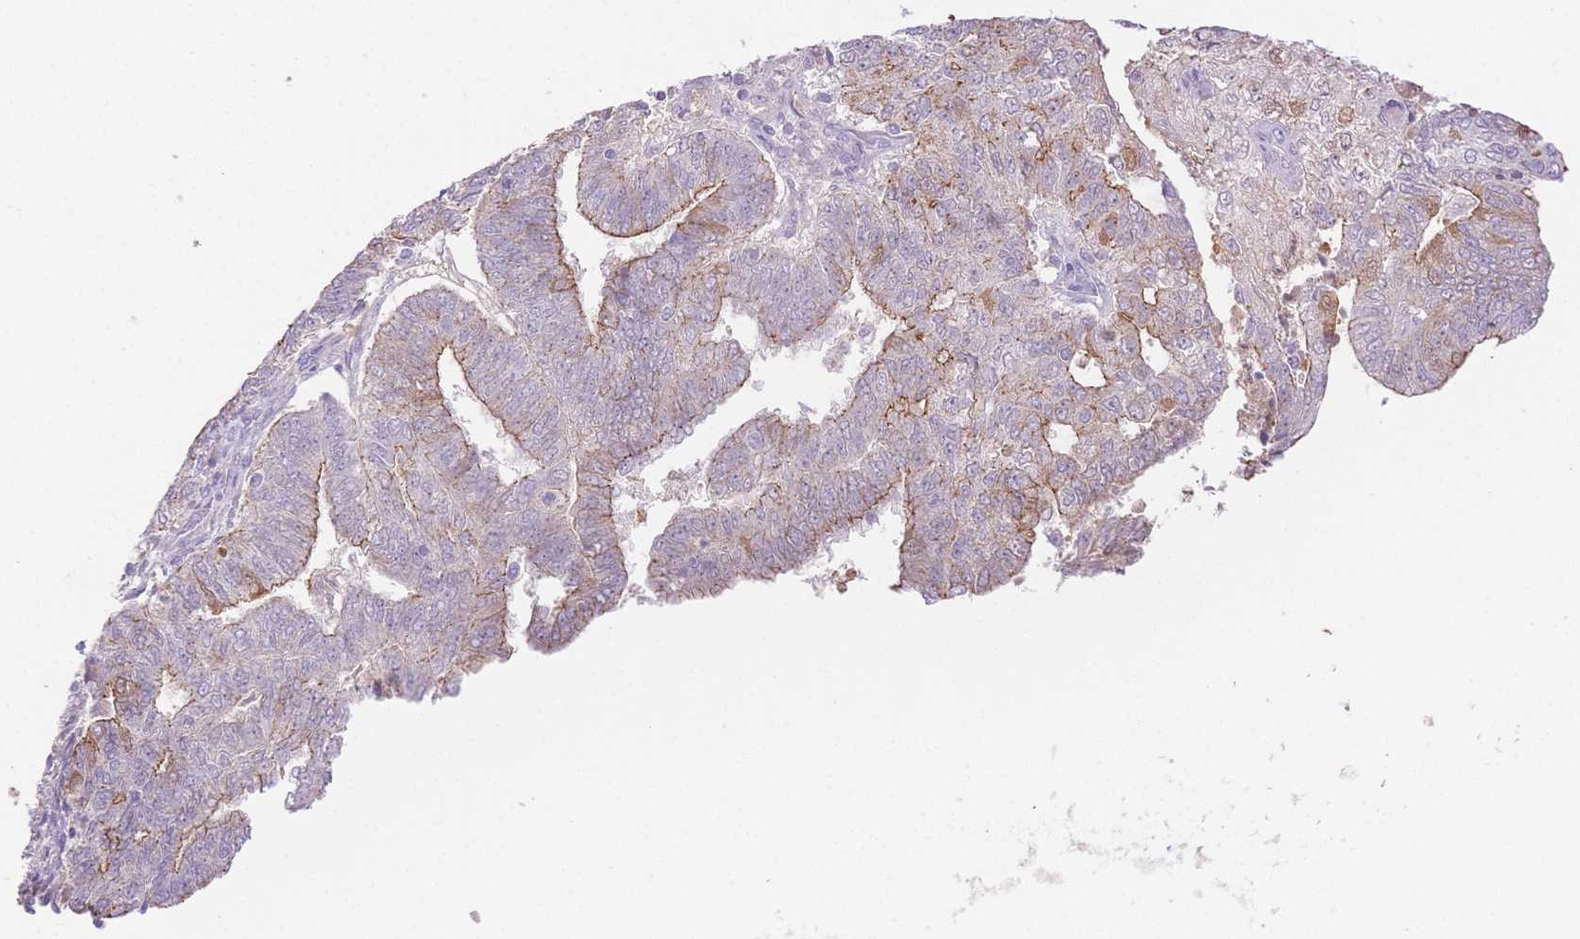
{"staining": {"intensity": "moderate", "quantity": "<25%", "location": "cytoplasmic/membranous"}, "tissue": "endometrial cancer", "cell_type": "Tumor cells", "image_type": "cancer", "snomed": [{"axis": "morphology", "description": "Adenocarcinoma, NOS"}, {"axis": "topography", "description": "Endometrium"}], "caption": "Tumor cells demonstrate low levels of moderate cytoplasmic/membranous staining in approximately <25% of cells in adenocarcinoma (endometrial).", "gene": "WDR54", "patient": {"sex": "female", "age": 82}}